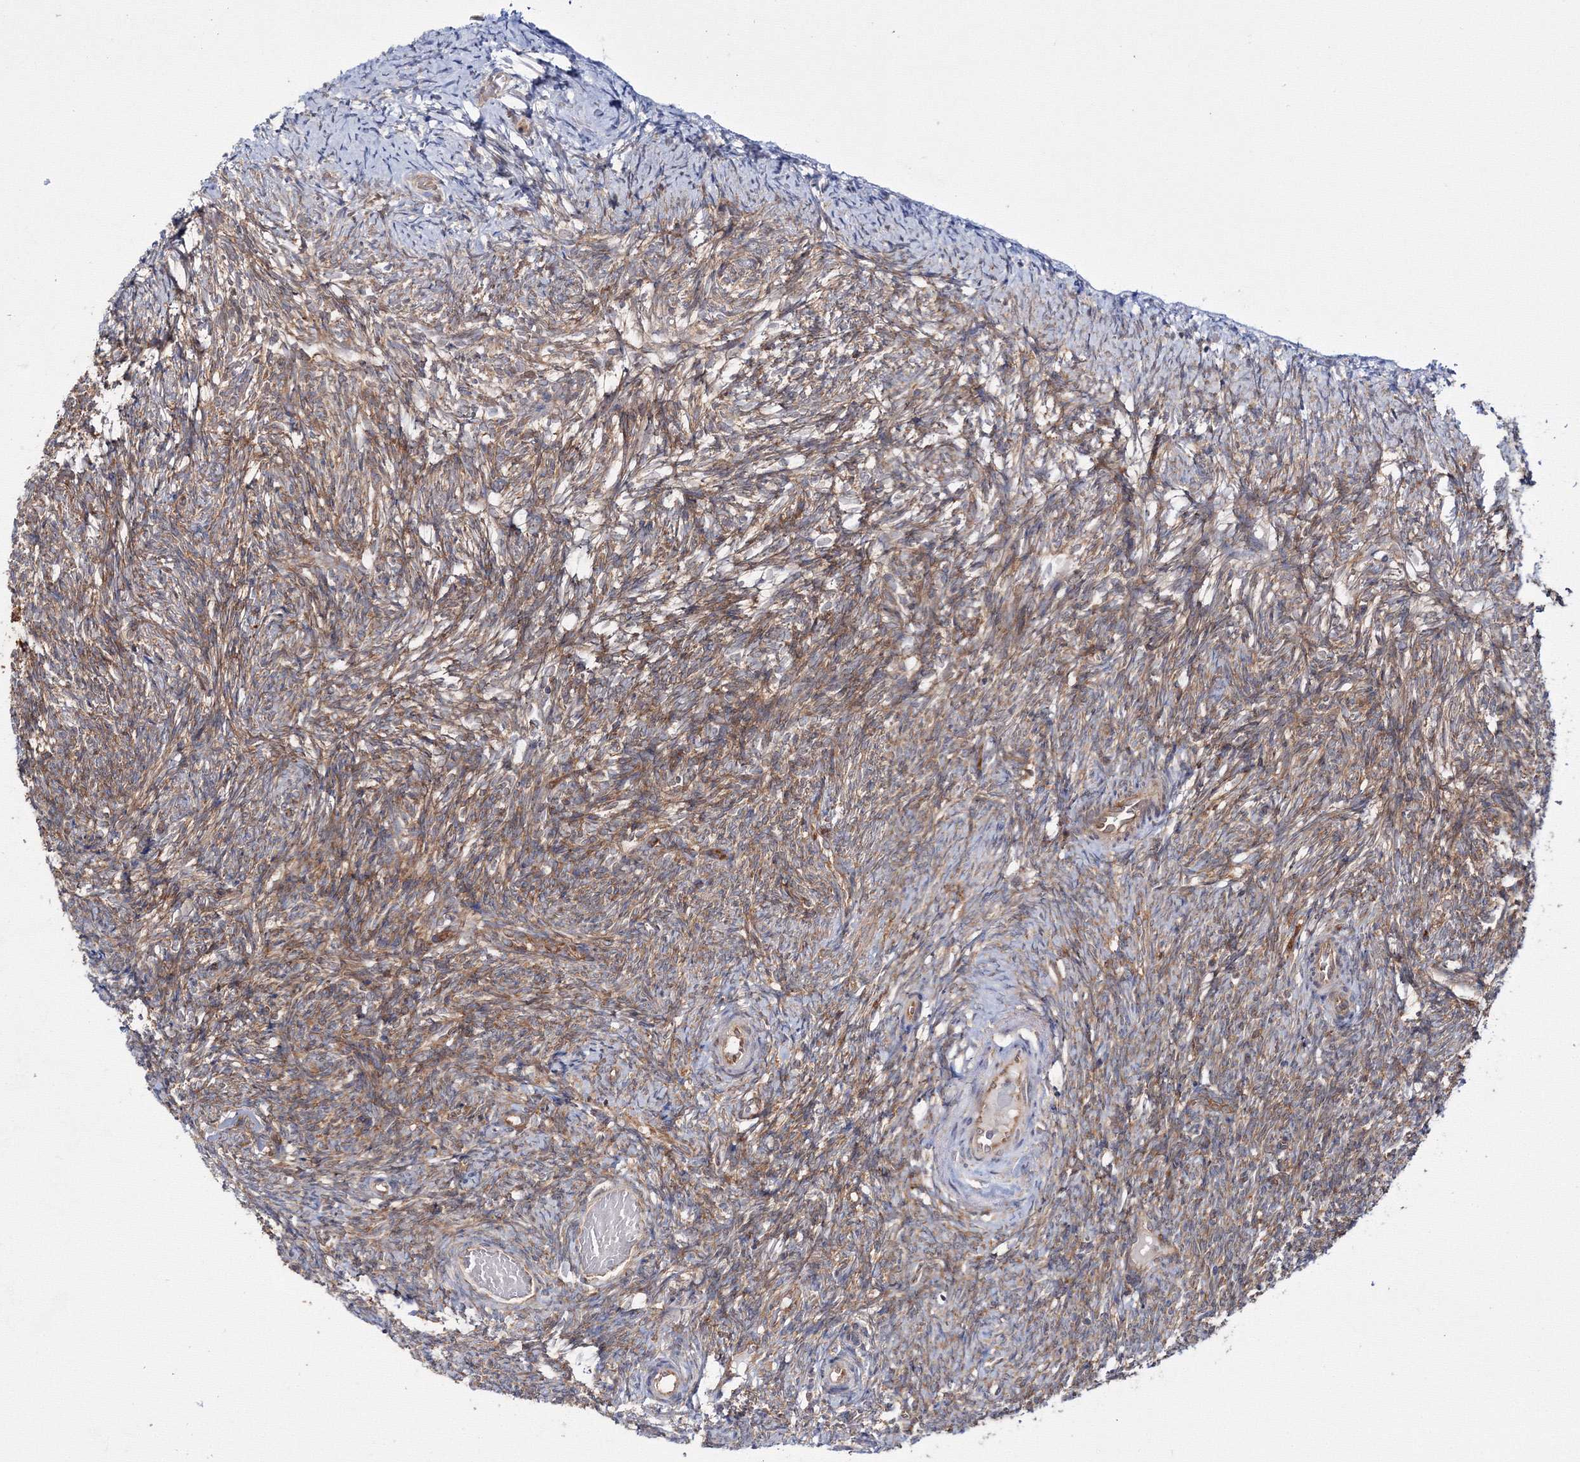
{"staining": {"intensity": "strong", "quantity": ">75%", "location": "cytoplasmic/membranous"}, "tissue": "ovary", "cell_type": "Follicle cells", "image_type": "normal", "snomed": [{"axis": "morphology", "description": "Normal tissue, NOS"}, {"axis": "topography", "description": "Ovary"}], "caption": "High-magnification brightfield microscopy of normal ovary stained with DAB (3,3'-diaminobenzidine) (brown) and counterstained with hematoxylin (blue). follicle cells exhibit strong cytoplasmic/membranous positivity is identified in approximately>75% of cells. (brown staining indicates protein expression, while blue staining denotes nuclei).", "gene": "HARS1", "patient": {"sex": "female", "age": 41}}